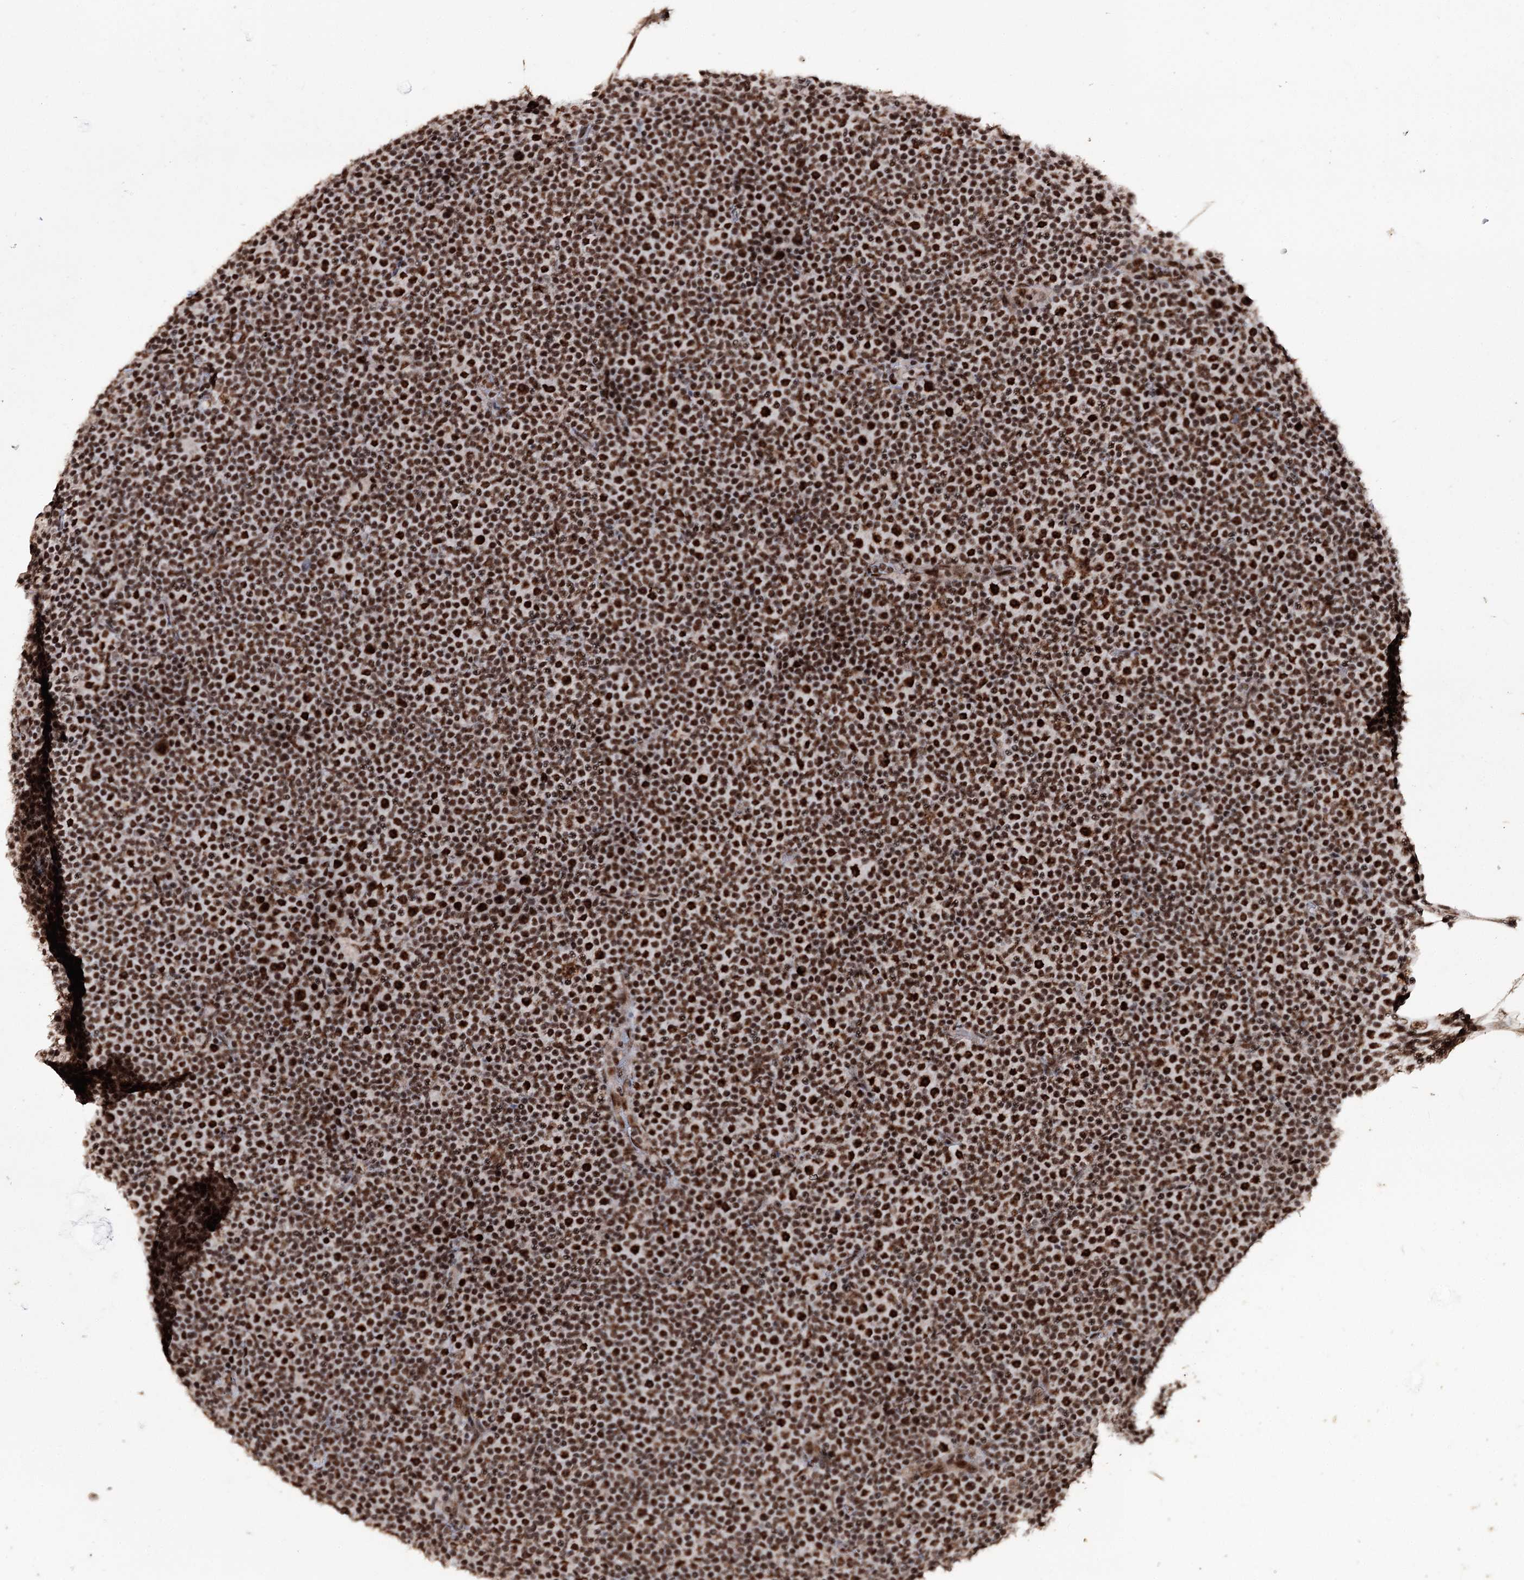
{"staining": {"intensity": "strong", "quantity": ">75%", "location": "nuclear"}, "tissue": "lymphoma", "cell_type": "Tumor cells", "image_type": "cancer", "snomed": [{"axis": "morphology", "description": "Malignant lymphoma, non-Hodgkin's type, Low grade"}, {"axis": "topography", "description": "Lymph node"}], "caption": "This is an image of IHC staining of lymphoma, which shows strong positivity in the nuclear of tumor cells.", "gene": "U2SURP", "patient": {"sex": "female", "age": 67}}